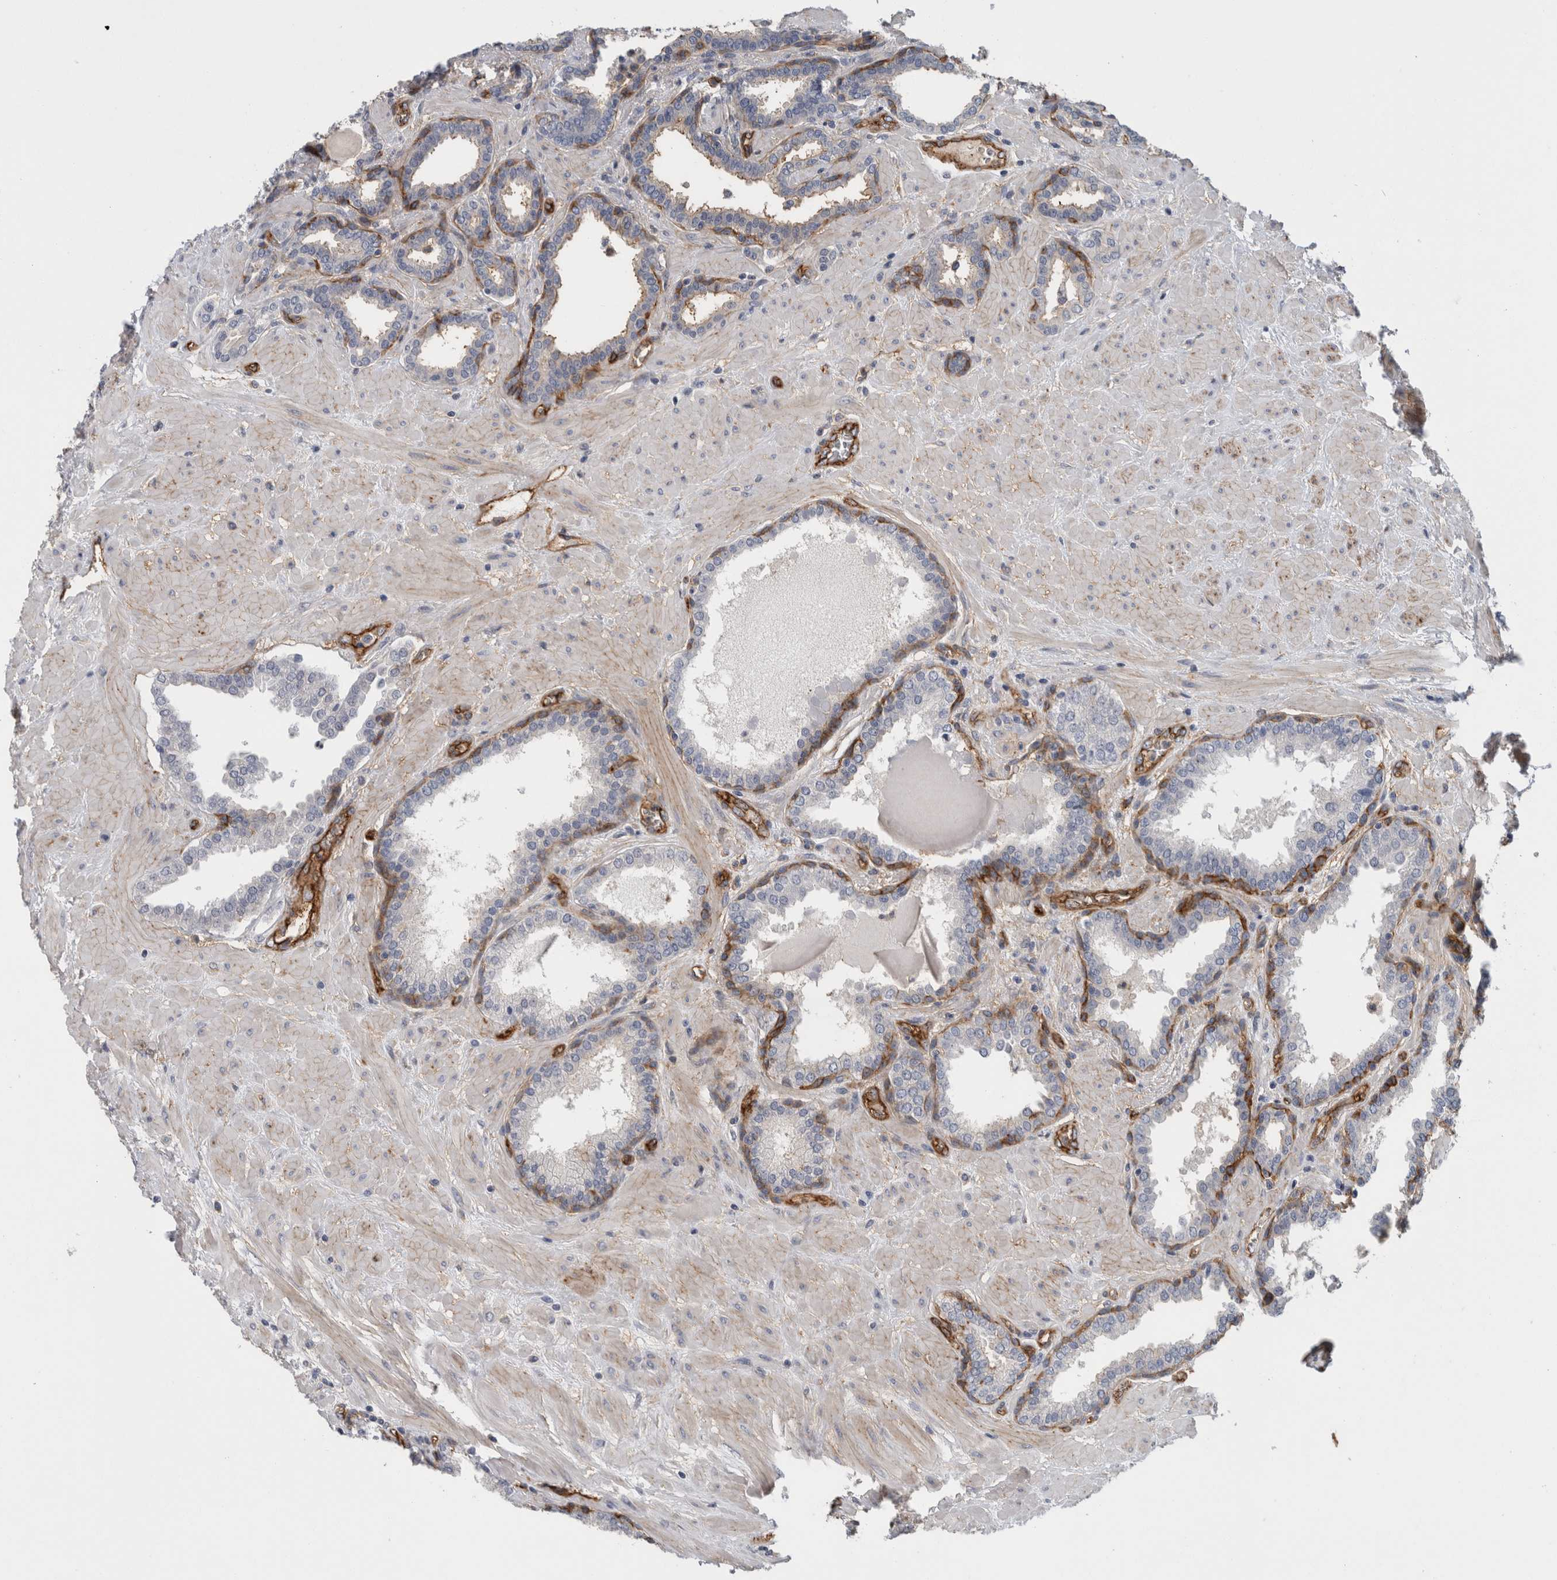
{"staining": {"intensity": "moderate", "quantity": "25%-75%", "location": "cytoplasmic/membranous"}, "tissue": "prostate", "cell_type": "Glandular cells", "image_type": "normal", "snomed": [{"axis": "morphology", "description": "Normal tissue, NOS"}, {"axis": "topography", "description": "Prostate"}], "caption": "Protein analysis of normal prostate reveals moderate cytoplasmic/membranous expression in about 25%-75% of glandular cells. (IHC, brightfield microscopy, high magnification).", "gene": "CD59", "patient": {"sex": "male", "age": 51}}